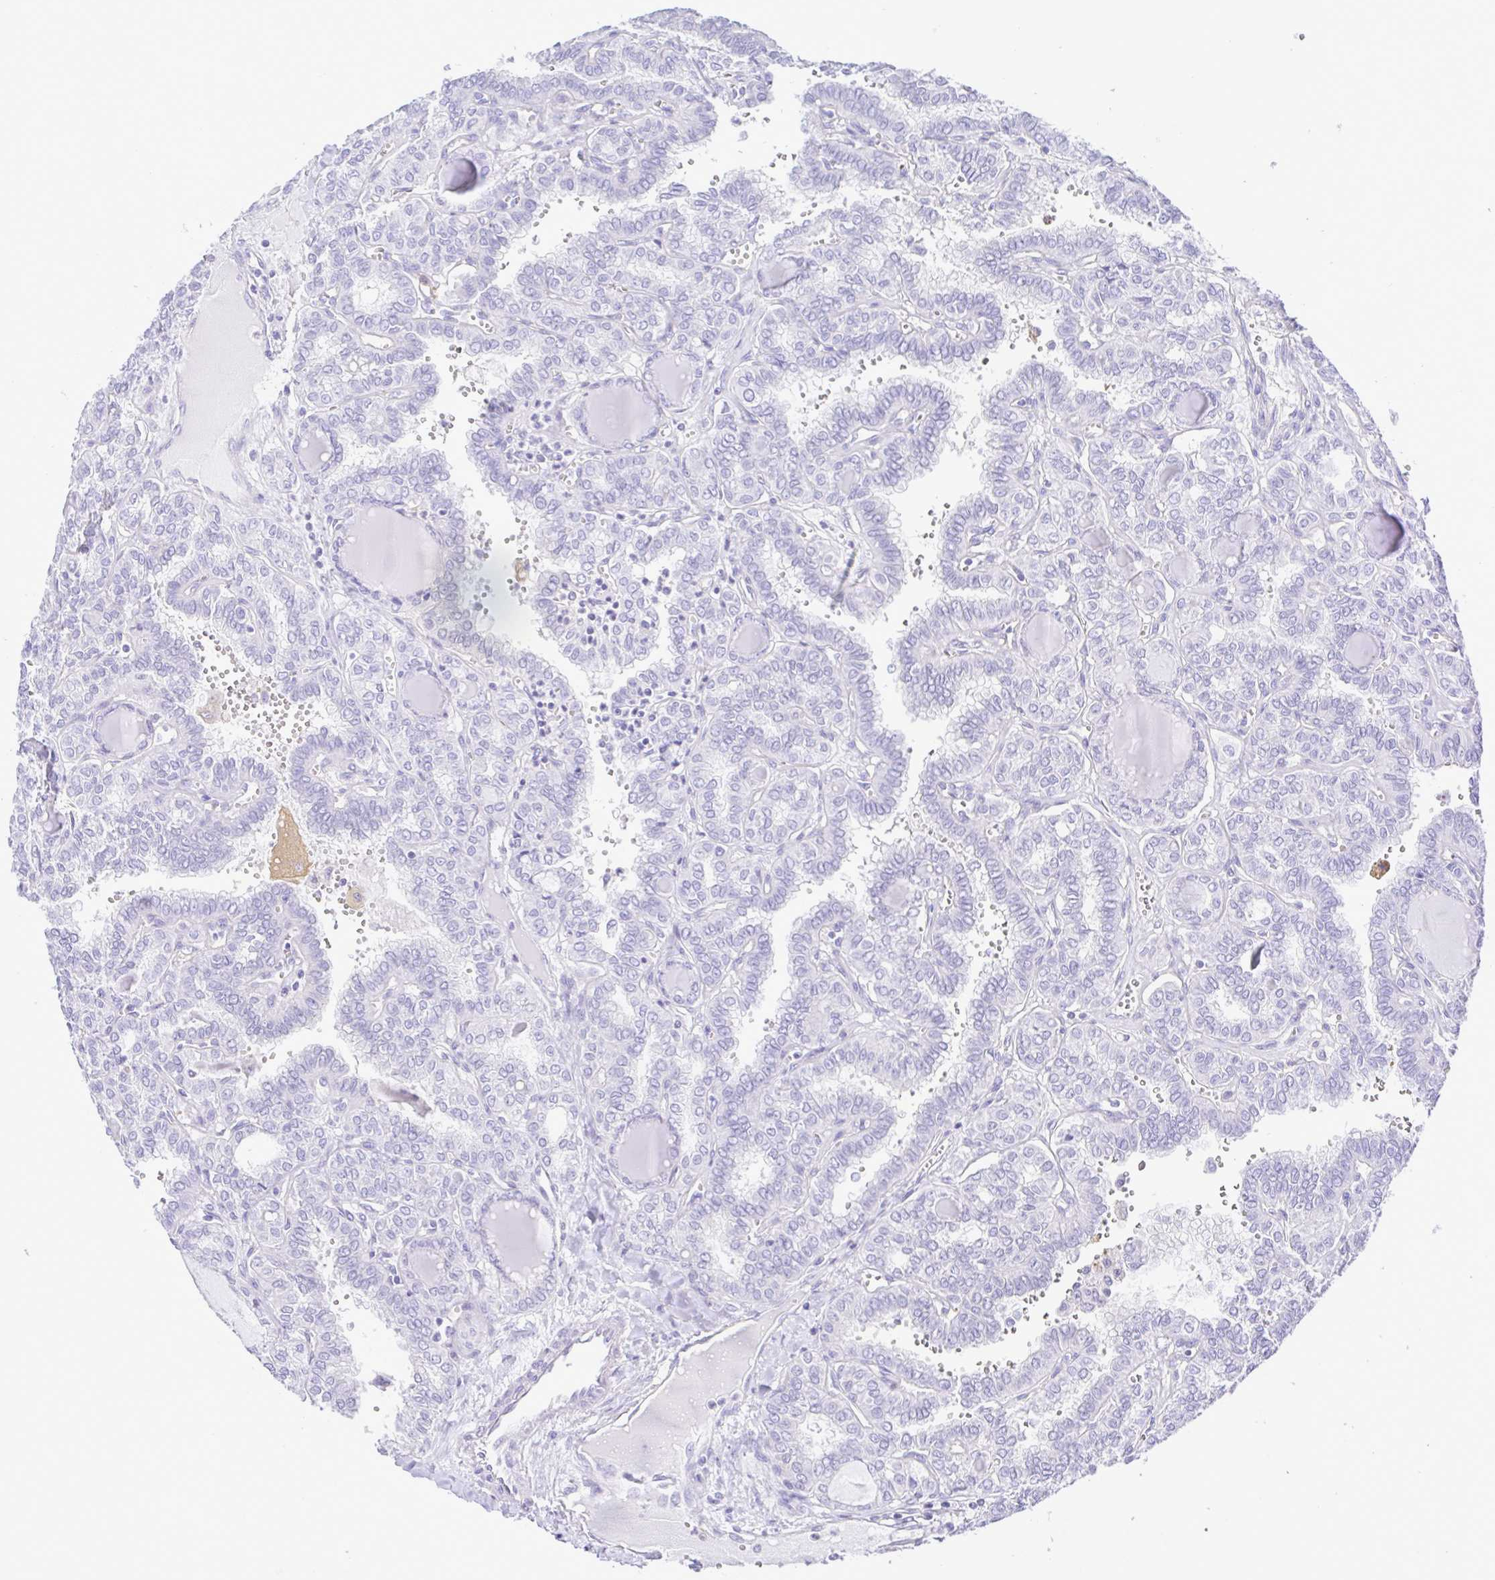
{"staining": {"intensity": "negative", "quantity": "none", "location": "none"}, "tissue": "thyroid cancer", "cell_type": "Tumor cells", "image_type": "cancer", "snomed": [{"axis": "morphology", "description": "Papillary adenocarcinoma, NOS"}, {"axis": "topography", "description": "Thyroid gland"}], "caption": "The photomicrograph exhibits no significant positivity in tumor cells of papillary adenocarcinoma (thyroid).", "gene": "CYP17A1", "patient": {"sex": "female", "age": 41}}